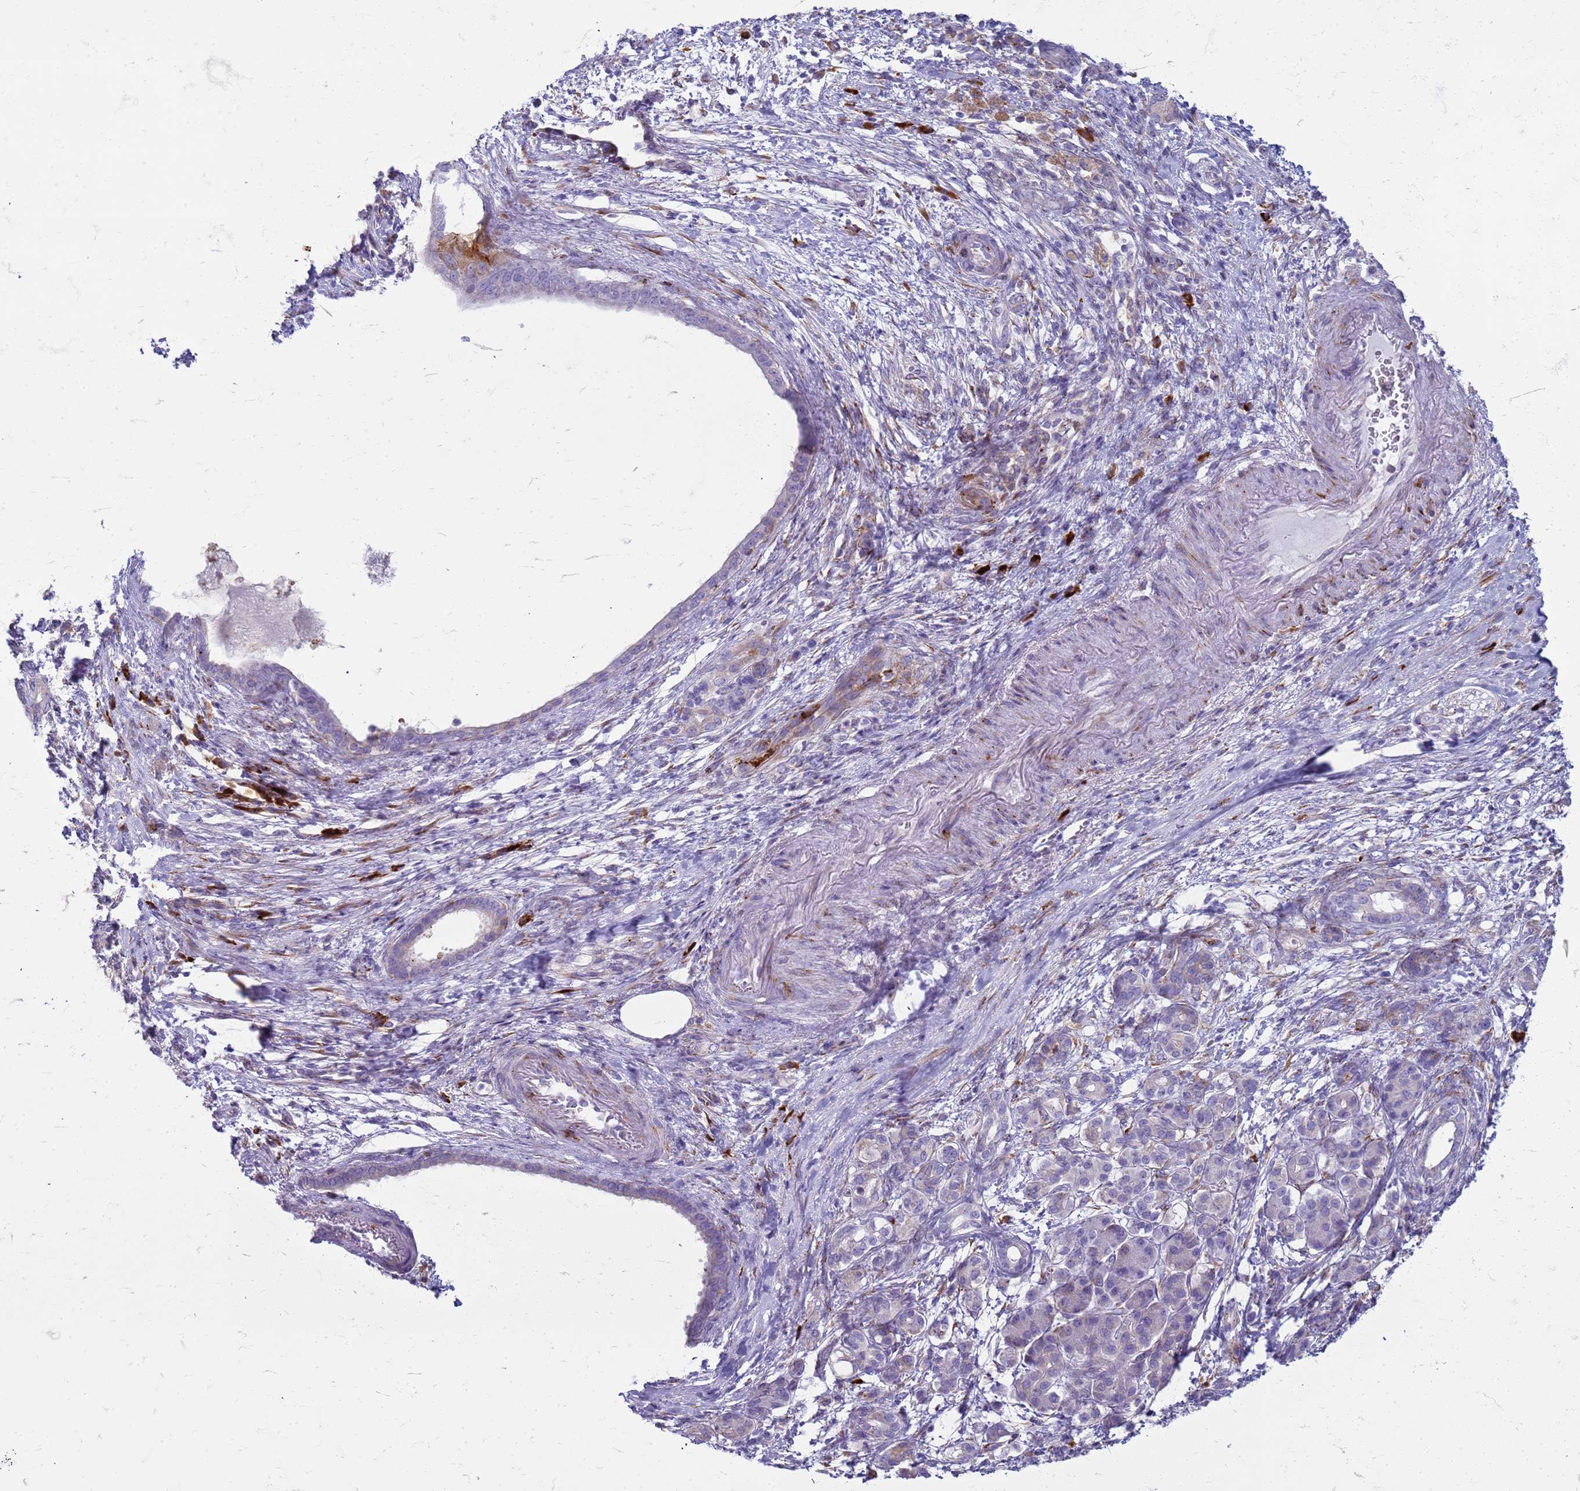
{"staining": {"intensity": "negative", "quantity": "none", "location": "none"}, "tissue": "pancreatic cancer", "cell_type": "Tumor cells", "image_type": "cancer", "snomed": [{"axis": "morphology", "description": "Adenocarcinoma, NOS"}, {"axis": "topography", "description": "Pancreas"}], "caption": "The immunohistochemistry (IHC) image has no significant staining in tumor cells of pancreatic cancer tissue.", "gene": "PDK3", "patient": {"sex": "female", "age": 55}}